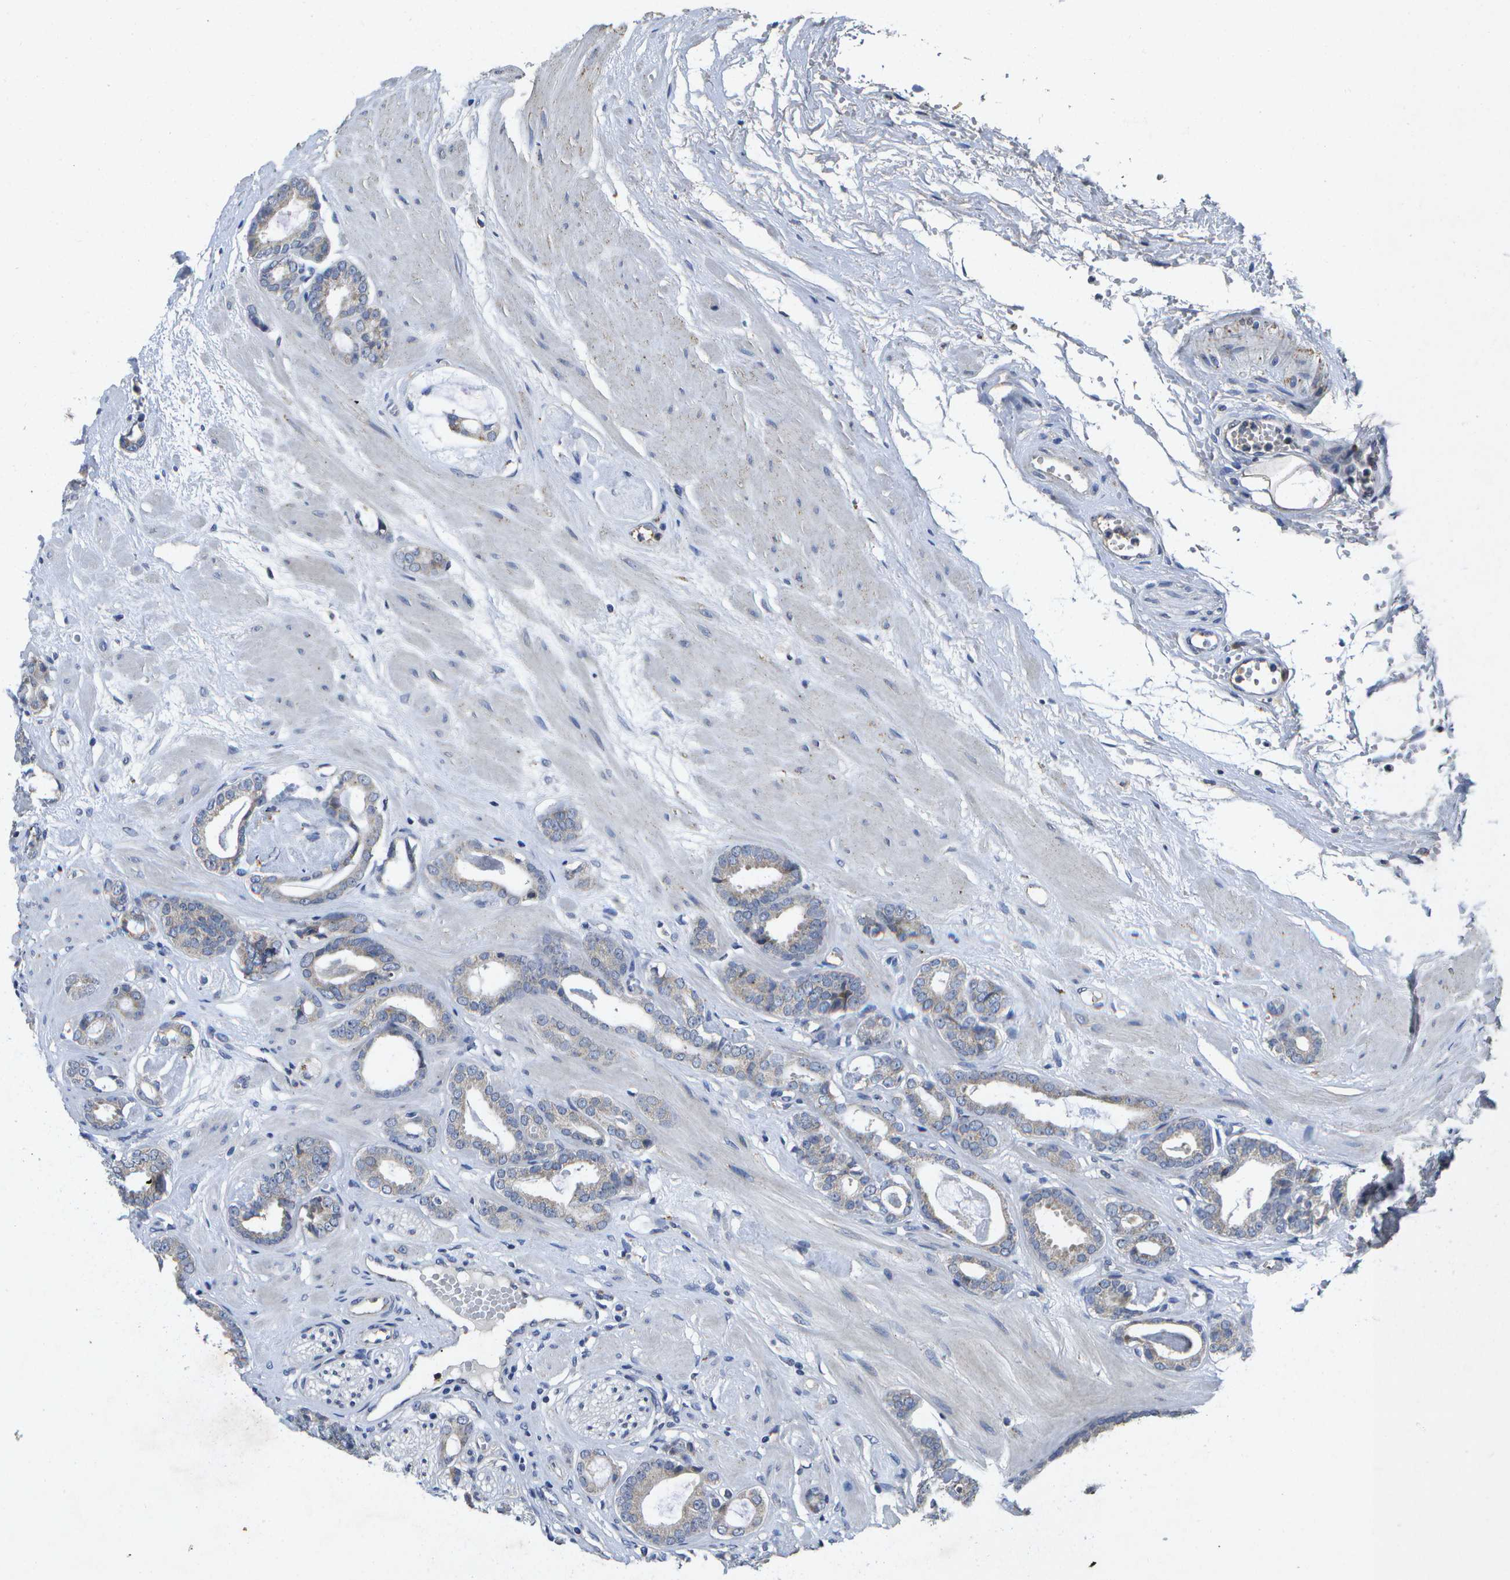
{"staining": {"intensity": "weak", "quantity": "<25%", "location": "cytoplasmic/membranous"}, "tissue": "prostate cancer", "cell_type": "Tumor cells", "image_type": "cancer", "snomed": [{"axis": "morphology", "description": "Adenocarcinoma, Low grade"}, {"axis": "topography", "description": "Prostate"}], "caption": "Immunohistochemistry (IHC) of prostate cancer (low-grade adenocarcinoma) reveals no positivity in tumor cells.", "gene": "KDELR1", "patient": {"sex": "male", "age": 53}}